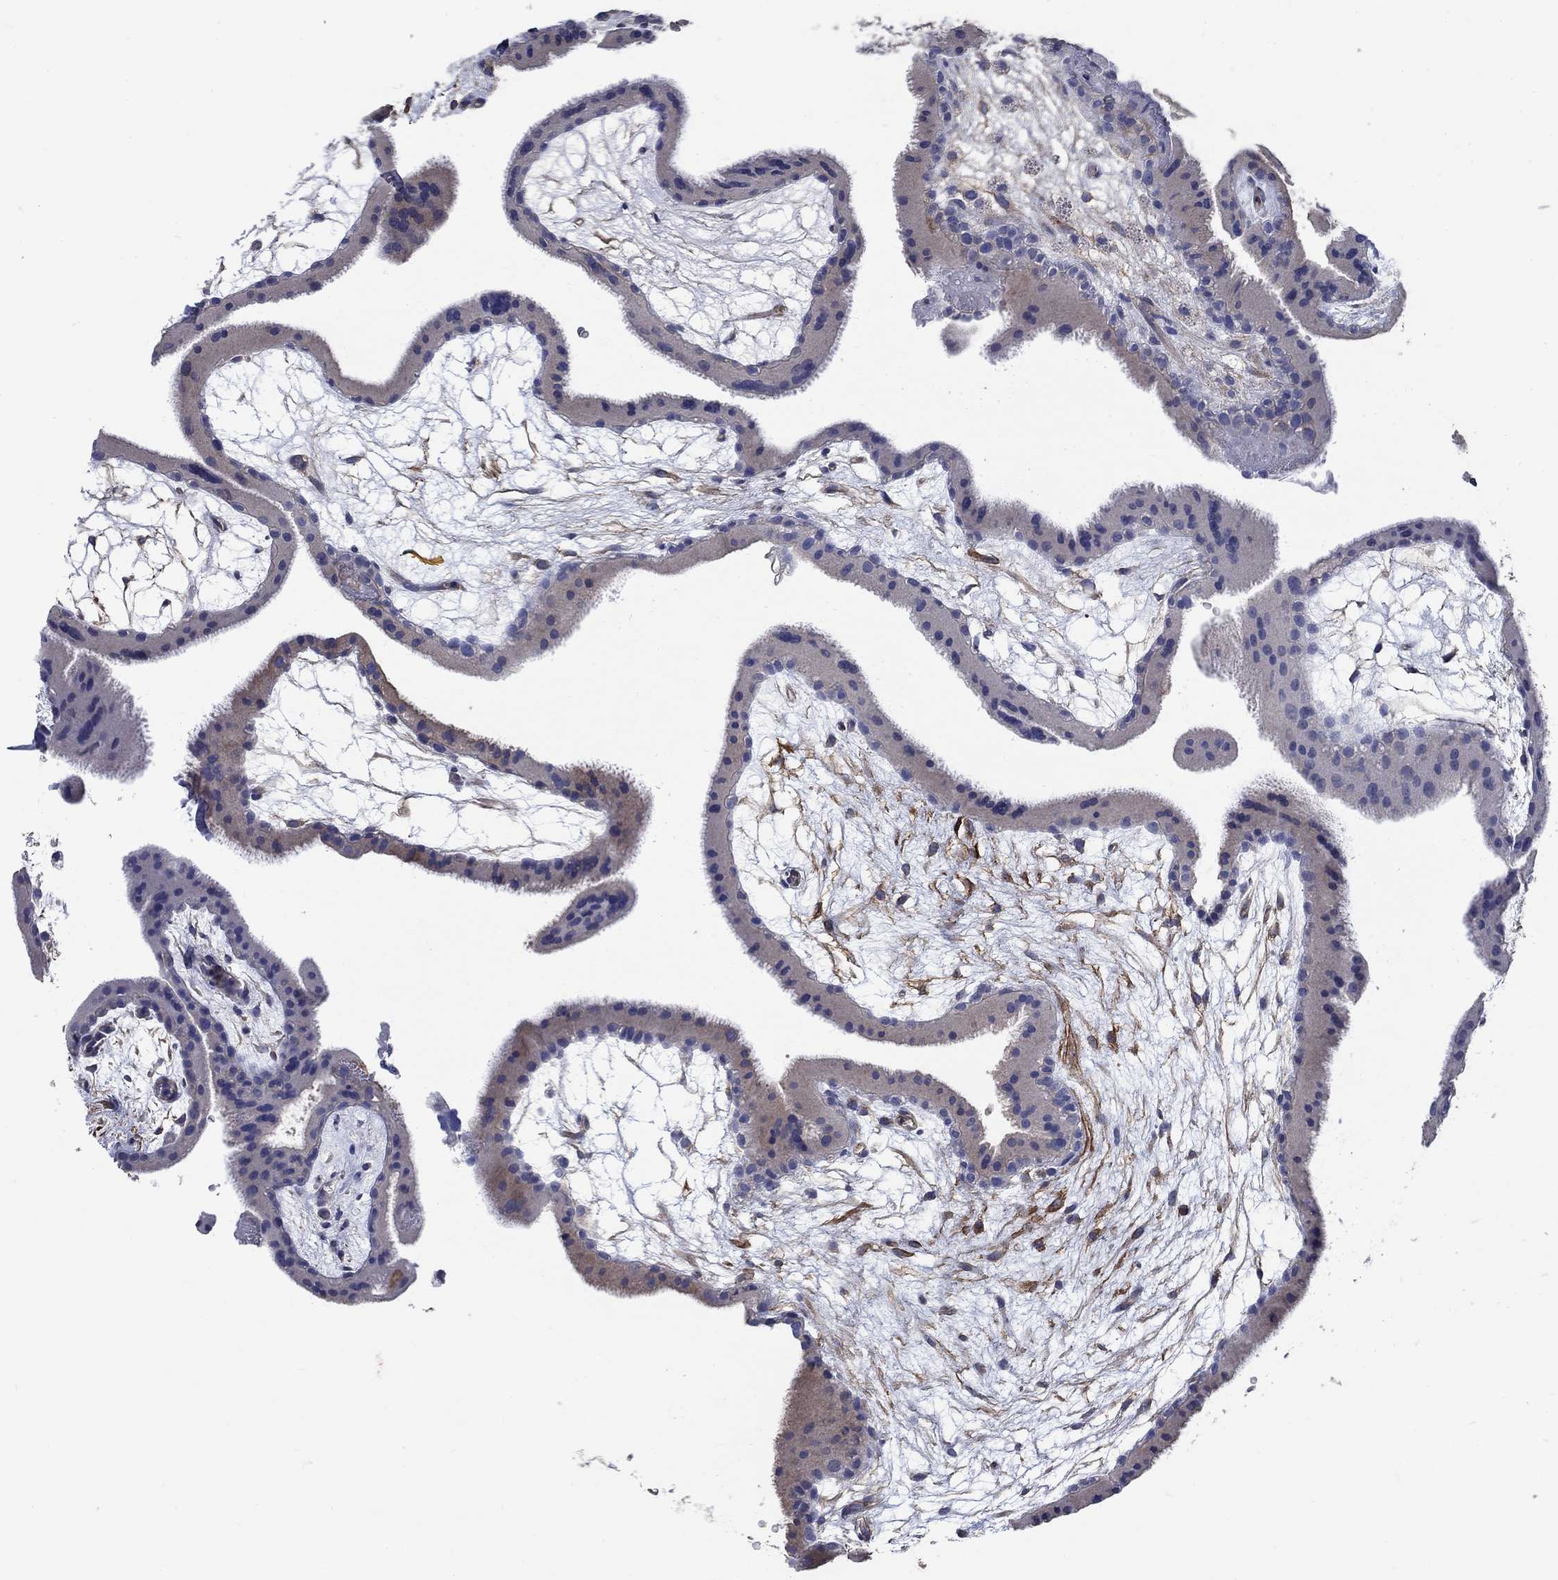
{"staining": {"intensity": "negative", "quantity": "none", "location": "none"}, "tissue": "placenta", "cell_type": "Decidual cells", "image_type": "normal", "snomed": [{"axis": "morphology", "description": "Normal tissue, NOS"}, {"axis": "topography", "description": "Placenta"}], "caption": "Immunohistochemical staining of normal placenta reveals no significant positivity in decidual cells.", "gene": "FLNC", "patient": {"sex": "female", "age": 19}}